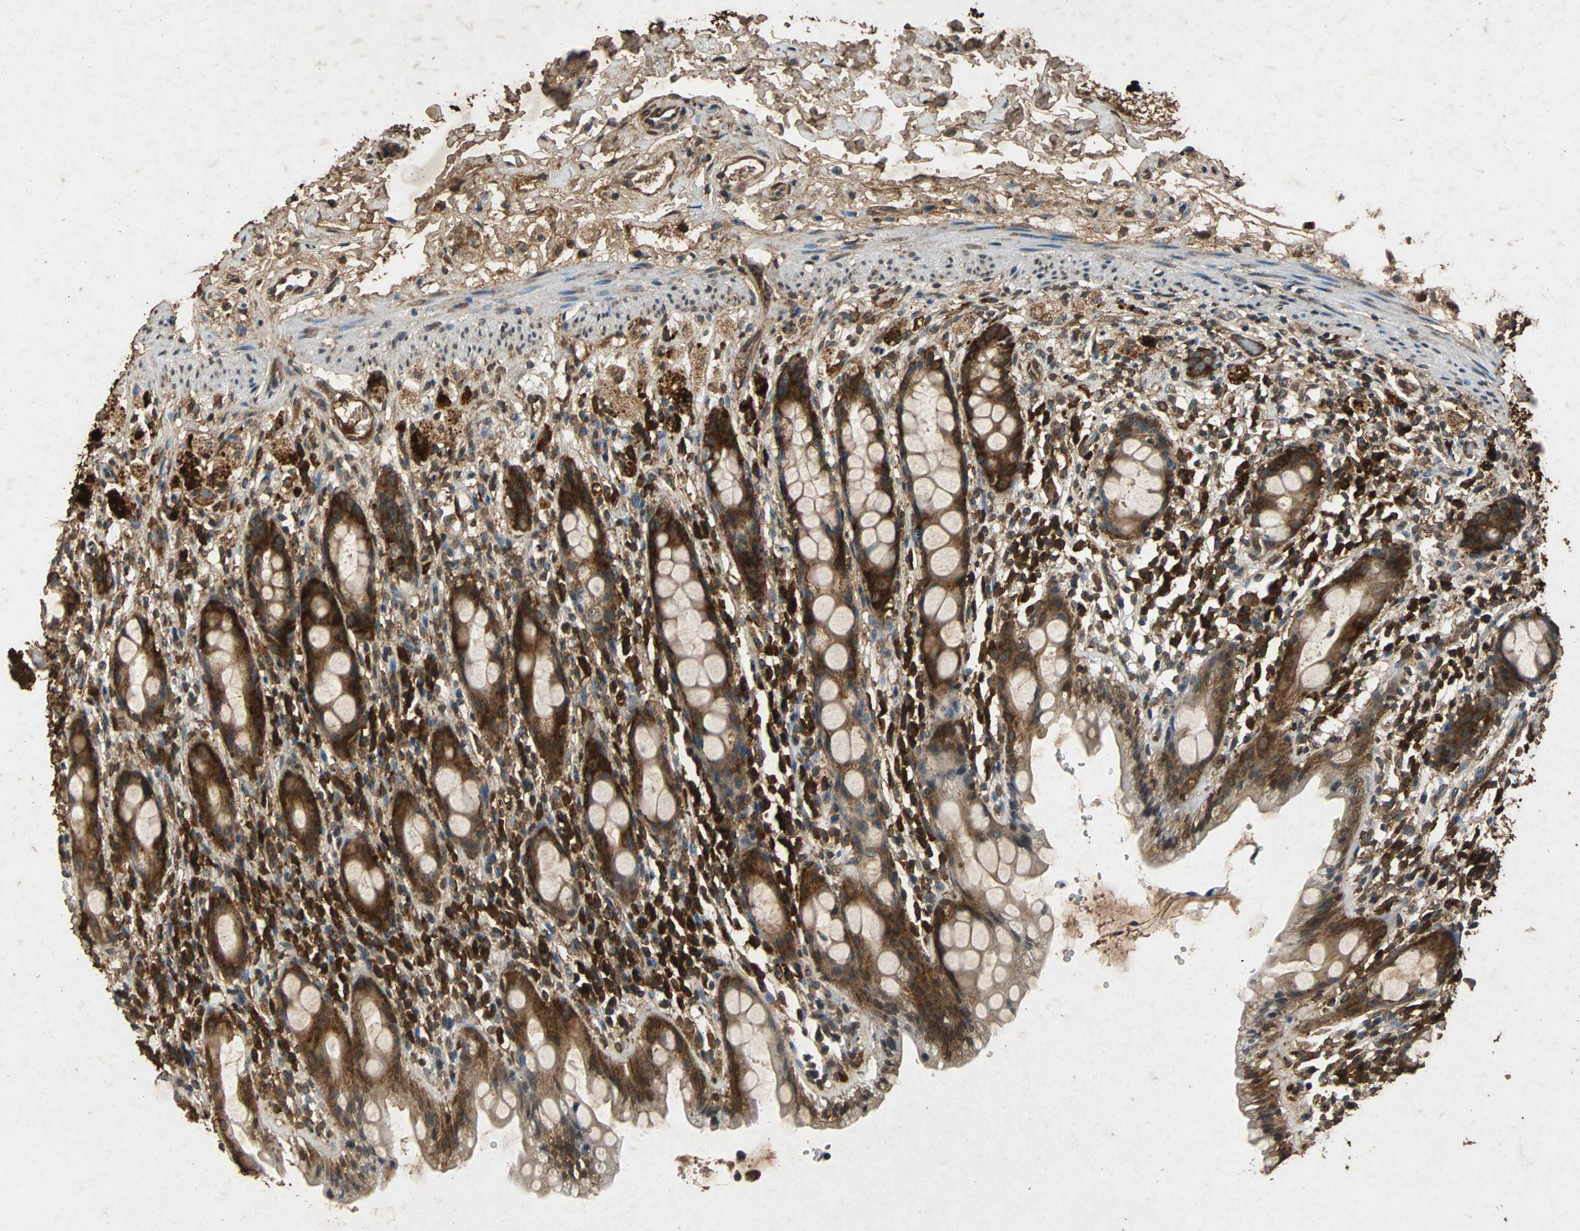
{"staining": {"intensity": "strong", "quantity": ">75%", "location": "cytoplasmic/membranous"}, "tissue": "rectum", "cell_type": "Glandular cells", "image_type": "normal", "snomed": [{"axis": "morphology", "description": "Normal tissue, NOS"}, {"axis": "topography", "description": "Rectum"}], "caption": "Glandular cells exhibit high levels of strong cytoplasmic/membranous positivity in about >75% of cells in unremarkable rectum. The staining was performed using DAB (3,3'-diaminobenzidine), with brown indicating positive protein expression. Nuclei are stained blue with hematoxylin.", "gene": "NAA10", "patient": {"sex": "male", "age": 44}}